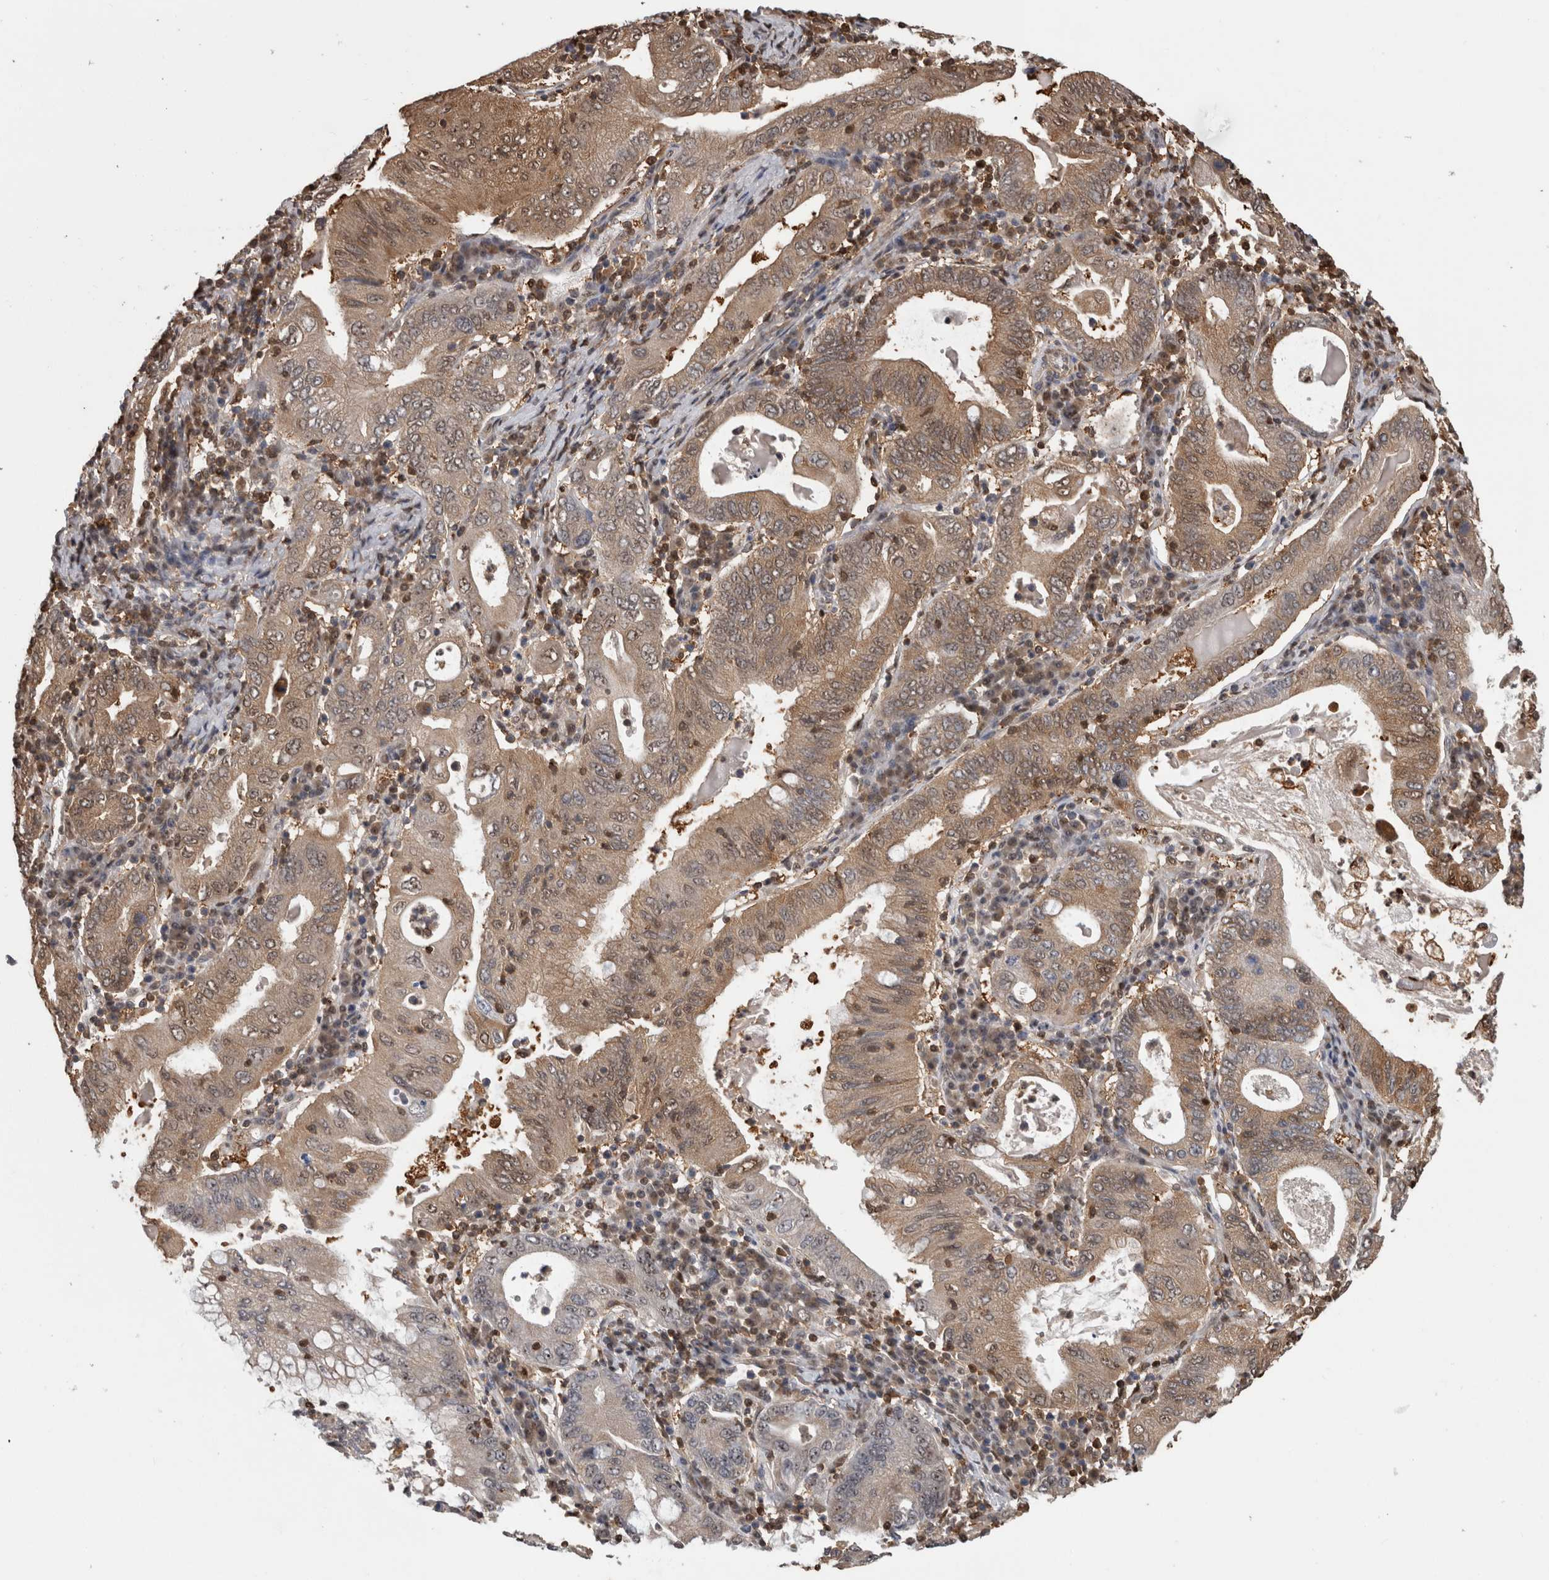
{"staining": {"intensity": "moderate", "quantity": ">75%", "location": "cytoplasmic/membranous,nuclear"}, "tissue": "stomach cancer", "cell_type": "Tumor cells", "image_type": "cancer", "snomed": [{"axis": "morphology", "description": "Normal tissue, NOS"}, {"axis": "morphology", "description": "Adenocarcinoma, NOS"}, {"axis": "topography", "description": "Esophagus"}, {"axis": "topography", "description": "Stomach, upper"}, {"axis": "topography", "description": "Peripheral nerve tissue"}], "caption": "Immunohistochemistry staining of stomach cancer (adenocarcinoma), which displays medium levels of moderate cytoplasmic/membranous and nuclear positivity in approximately >75% of tumor cells indicating moderate cytoplasmic/membranous and nuclear protein staining. The staining was performed using DAB (brown) for protein detection and nuclei were counterstained in hematoxylin (blue).", "gene": "TDRD7", "patient": {"sex": "male", "age": 62}}